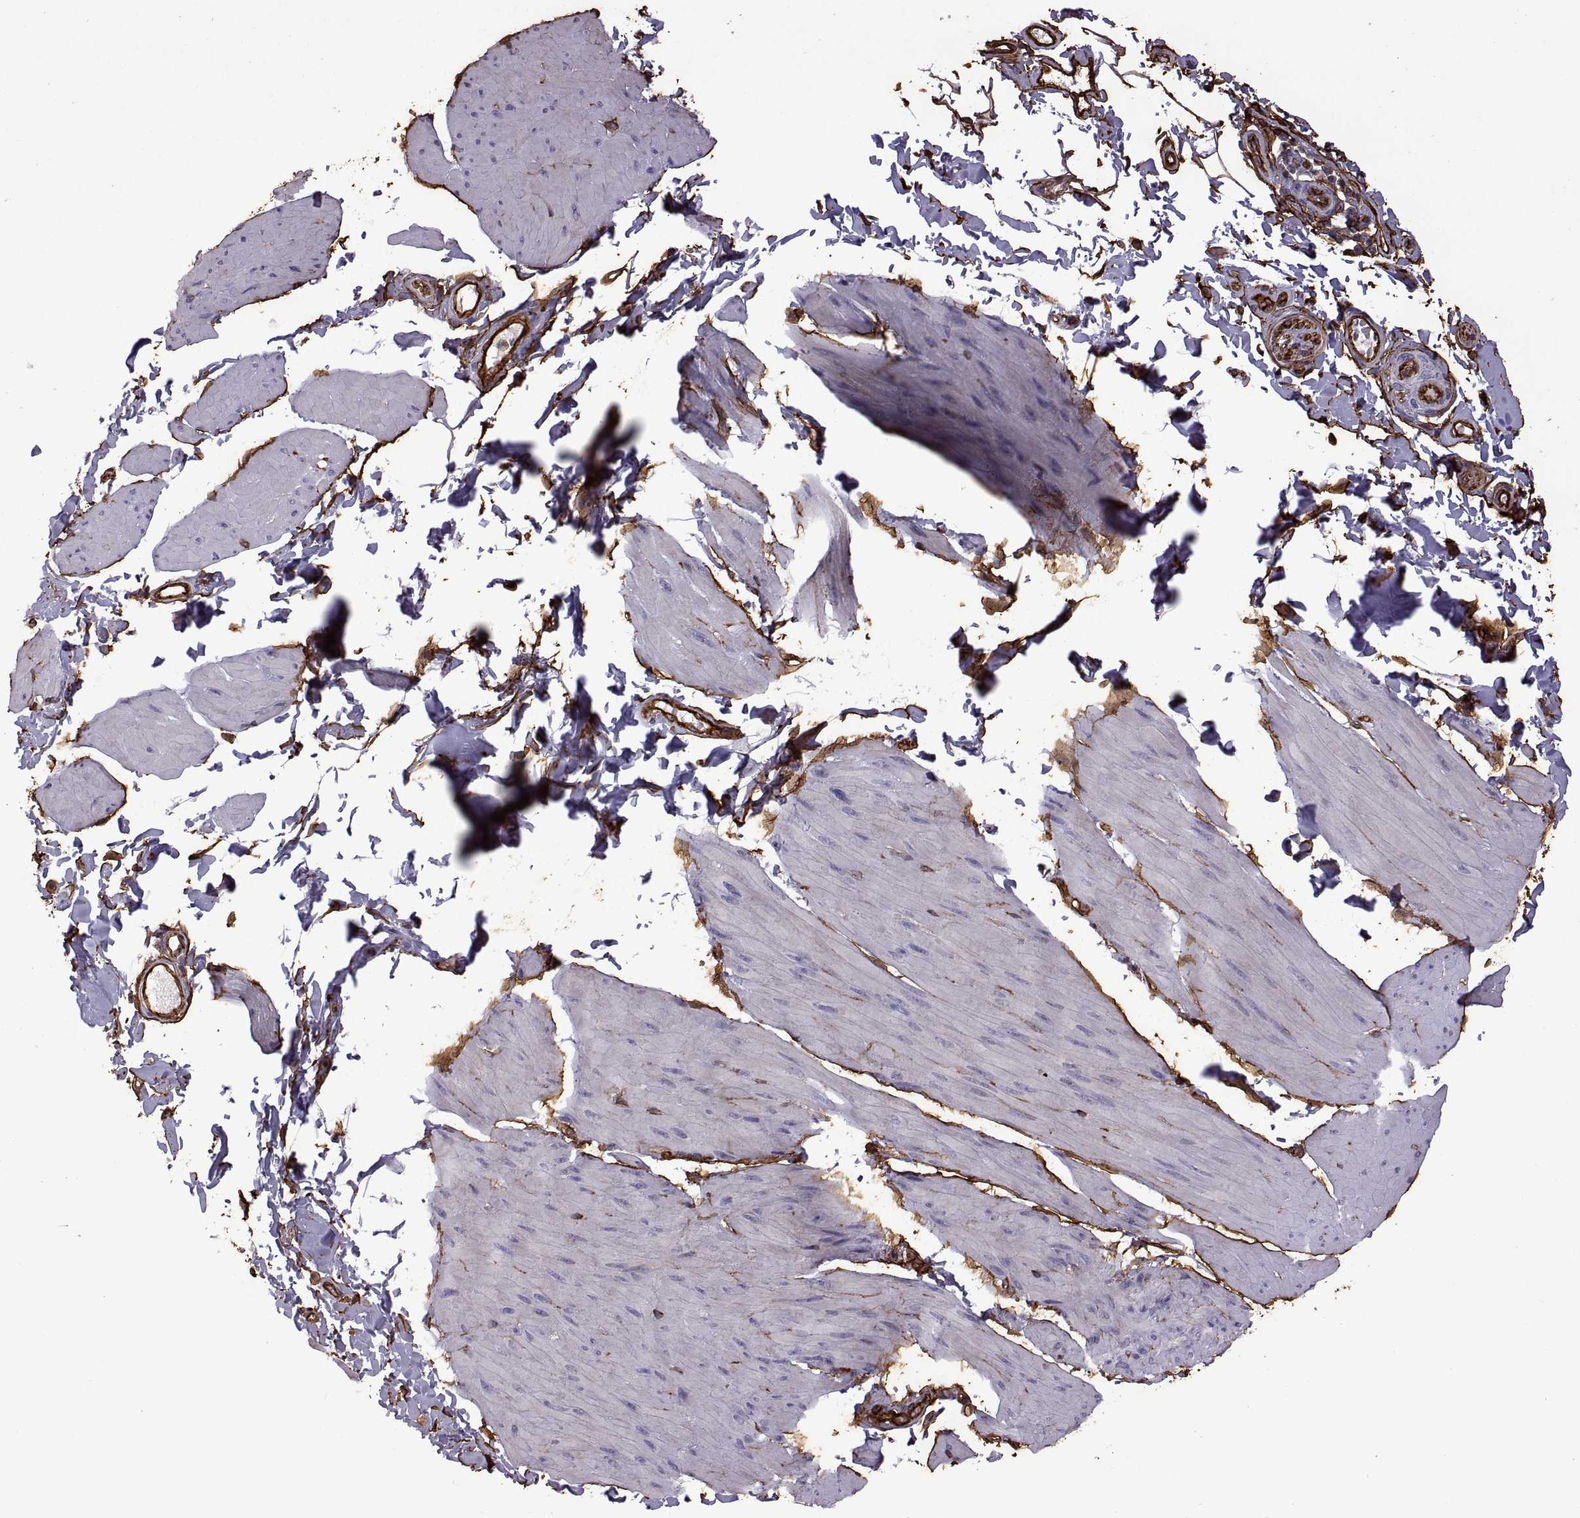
{"staining": {"intensity": "moderate", "quantity": "<25%", "location": "cytoplasmic/membranous"}, "tissue": "smooth muscle", "cell_type": "Smooth muscle cells", "image_type": "normal", "snomed": [{"axis": "morphology", "description": "Normal tissue, NOS"}, {"axis": "topography", "description": "Adipose tissue"}, {"axis": "topography", "description": "Smooth muscle"}, {"axis": "topography", "description": "Peripheral nerve tissue"}], "caption": "This histopathology image displays IHC staining of unremarkable human smooth muscle, with low moderate cytoplasmic/membranous expression in about <25% of smooth muscle cells.", "gene": "S100A10", "patient": {"sex": "male", "age": 83}}